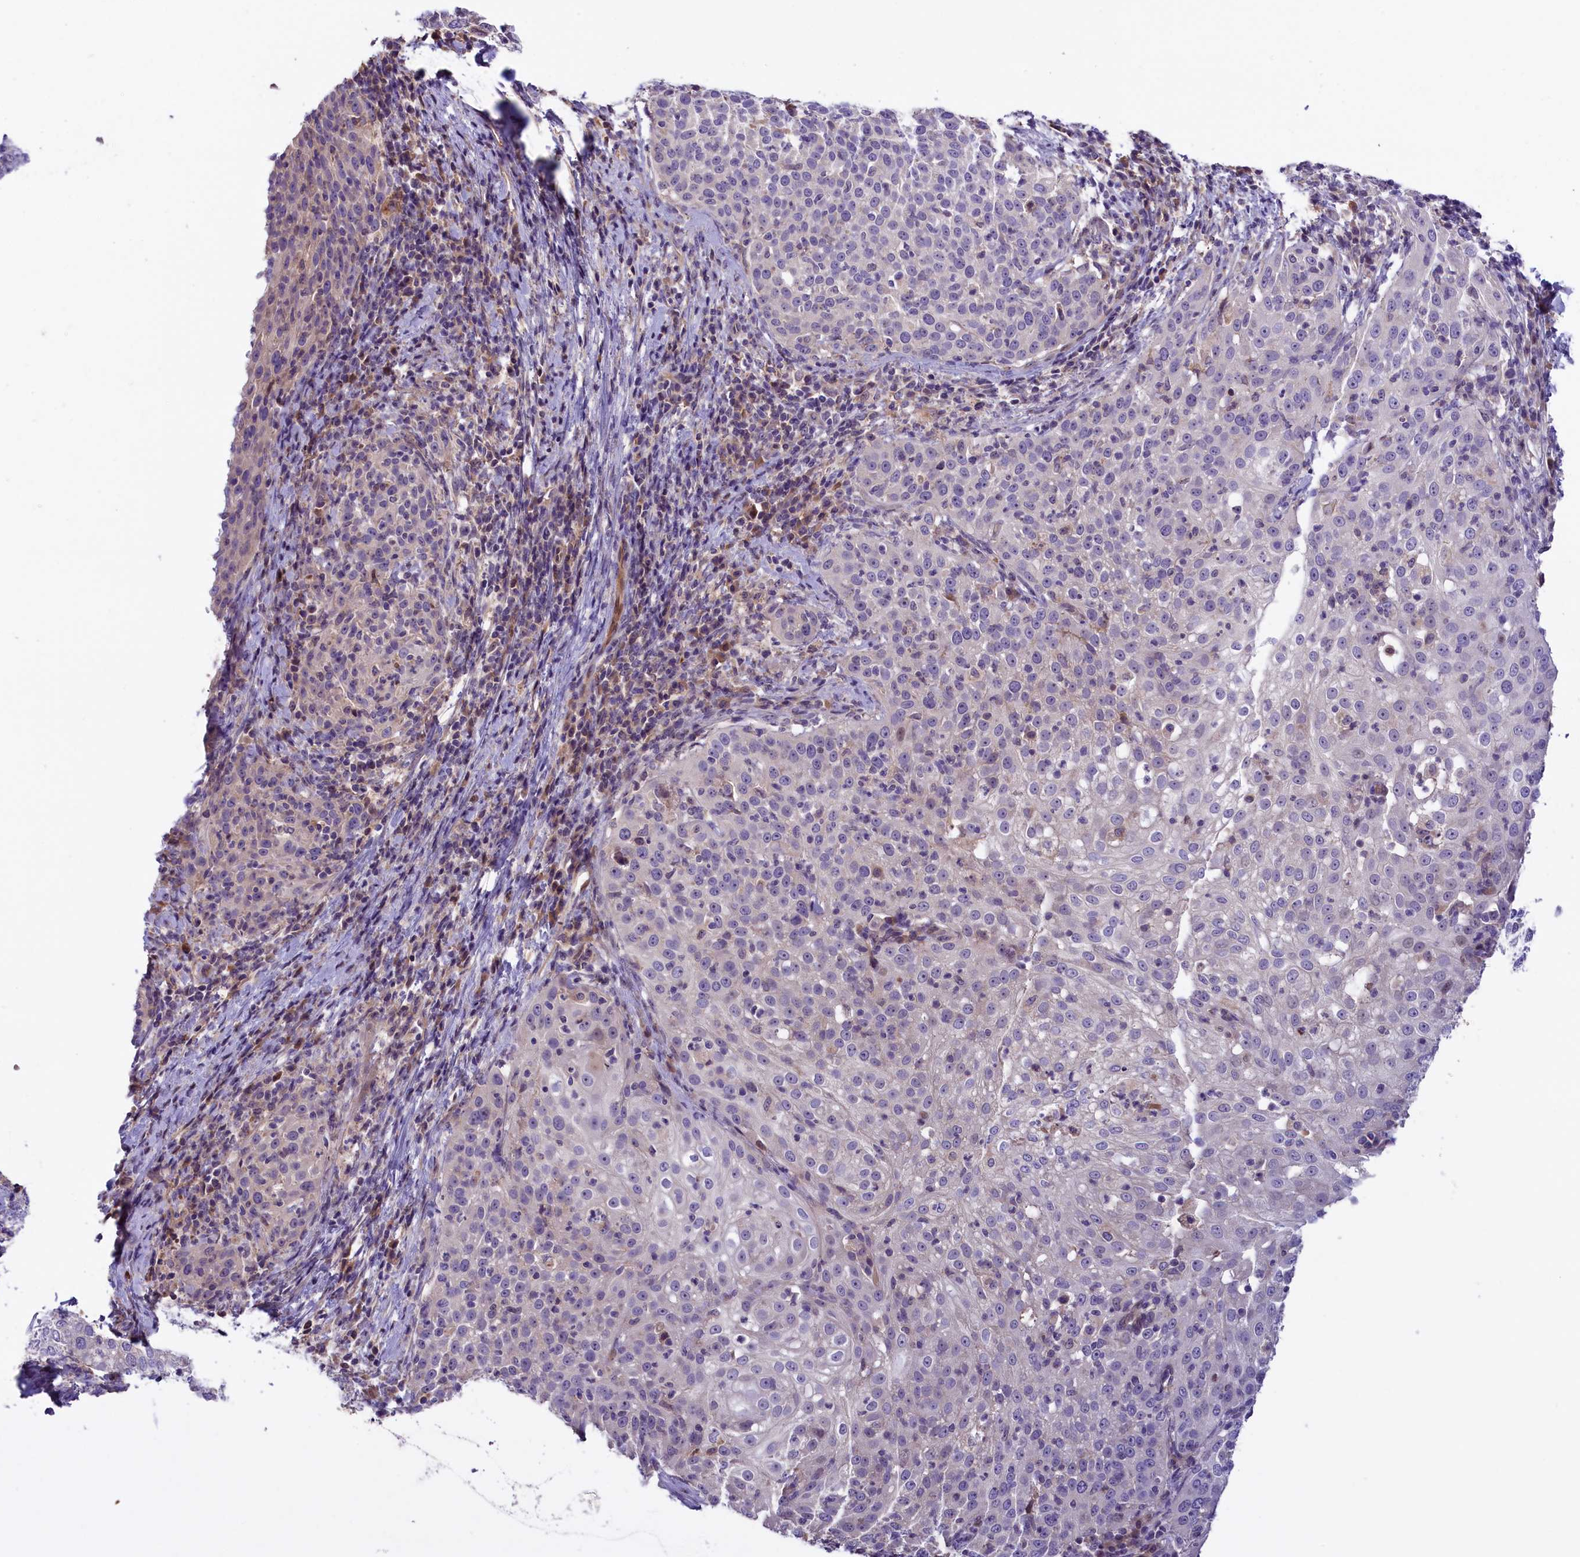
{"staining": {"intensity": "negative", "quantity": "none", "location": "none"}, "tissue": "cervical cancer", "cell_type": "Tumor cells", "image_type": "cancer", "snomed": [{"axis": "morphology", "description": "Squamous cell carcinoma, NOS"}, {"axis": "topography", "description": "Cervix"}], "caption": "A micrograph of human cervical cancer is negative for staining in tumor cells.", "gene": "CCDC32", "patient": {"sex": "female", "age": 57}}